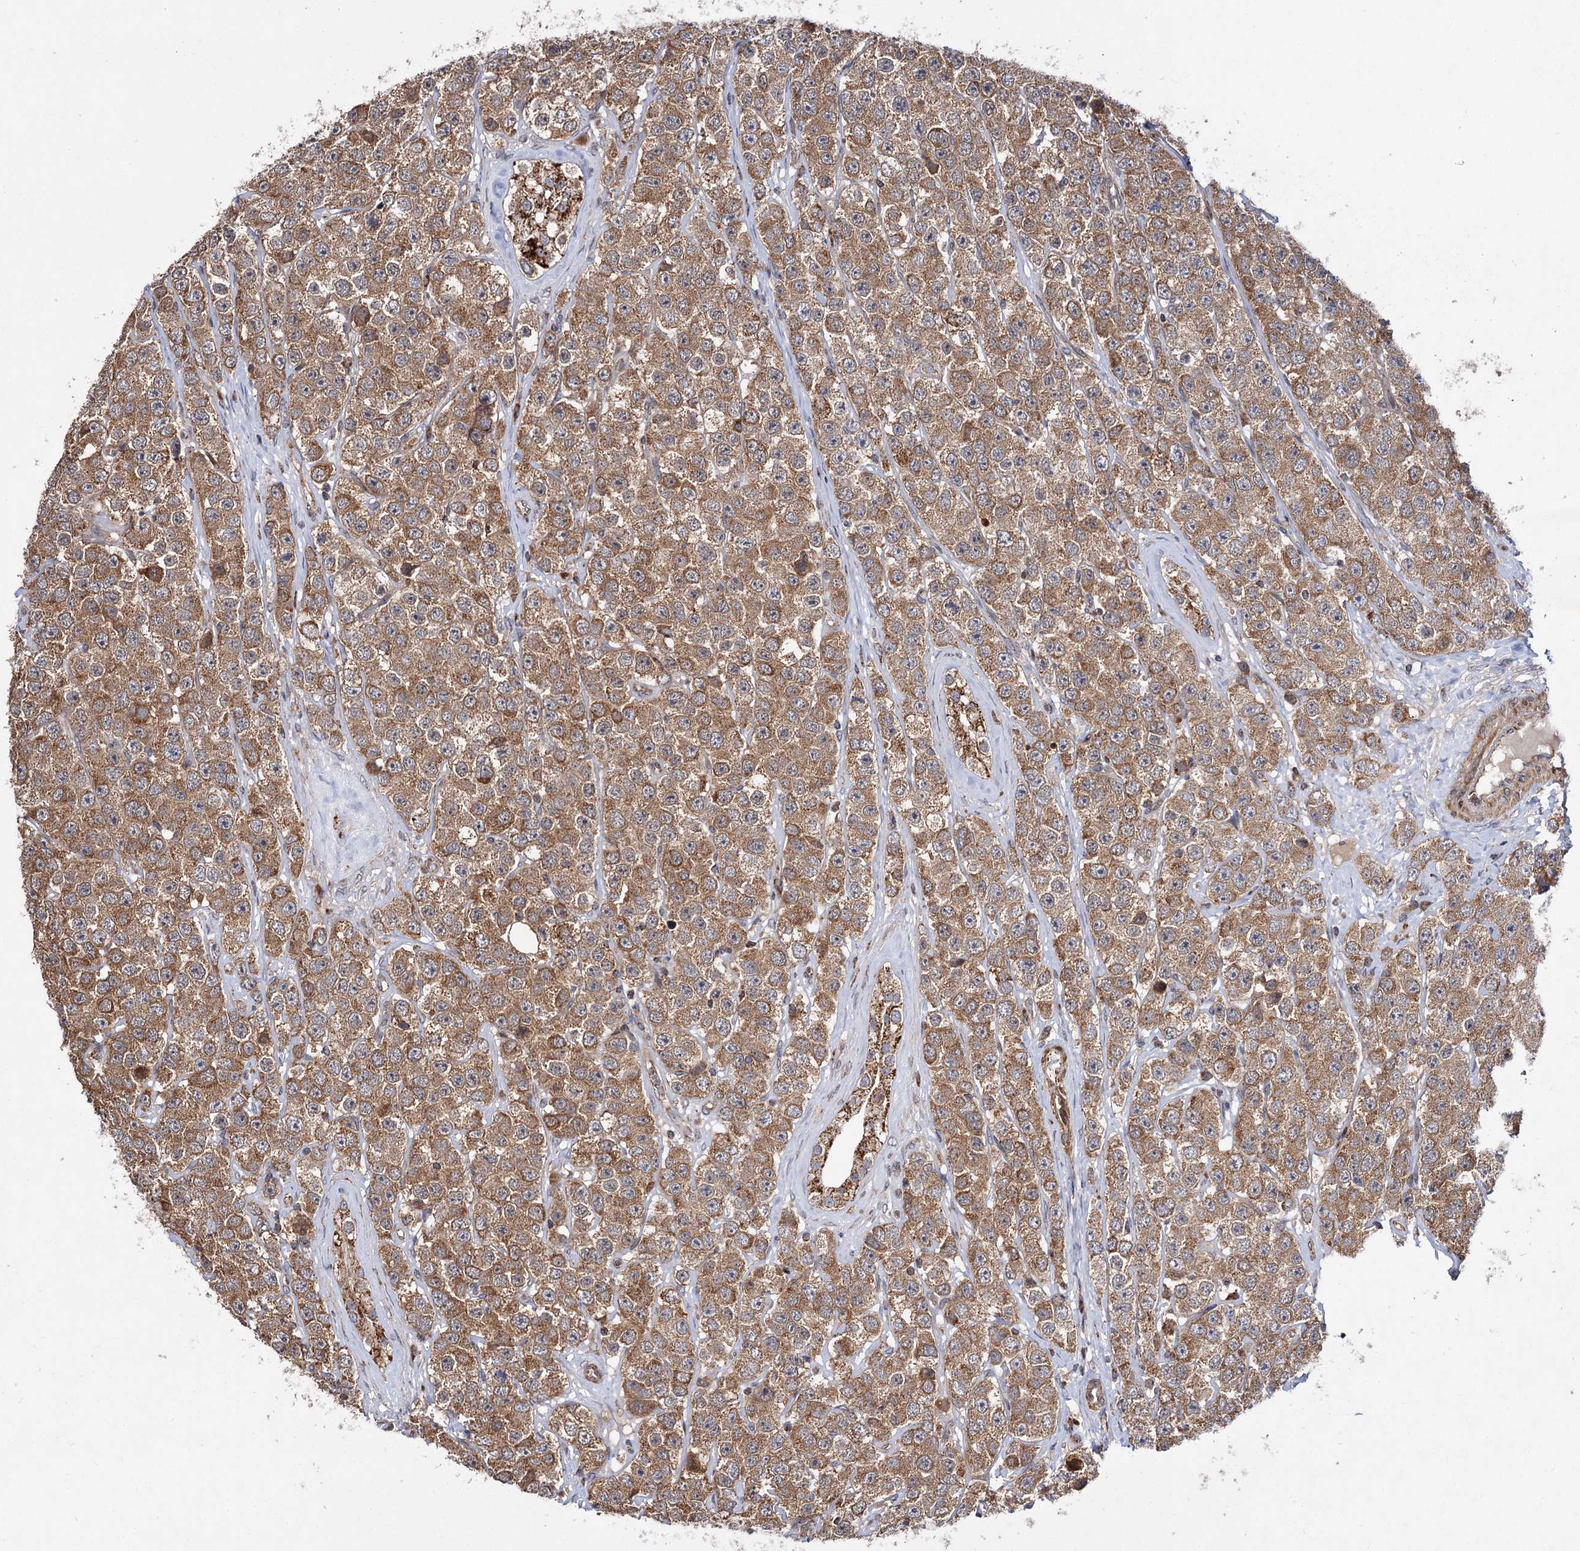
{"staining": {"intensity": "moderate", "quantity": ">75%", "location": "cytoplasmic/membranous"}, "tissue": "testis cancer", "cell_type": "Tumor cells", "image_type": "cancer", "snomed": [{"axis": "morphology", "description": "Seminoma, NOS"}, {"axis": "topography", "description": "Testis"}], "caption": "Testis cancer (seminoma) stained with DAB (3,3'-diaminobenzidine) immunohistochemistry shows medium levels of moderate cytoplasmic/membranous positivity in about >75% of tumor cells.", "gene": "CEP76", "patient": {"sex": "male", "age": 28}}